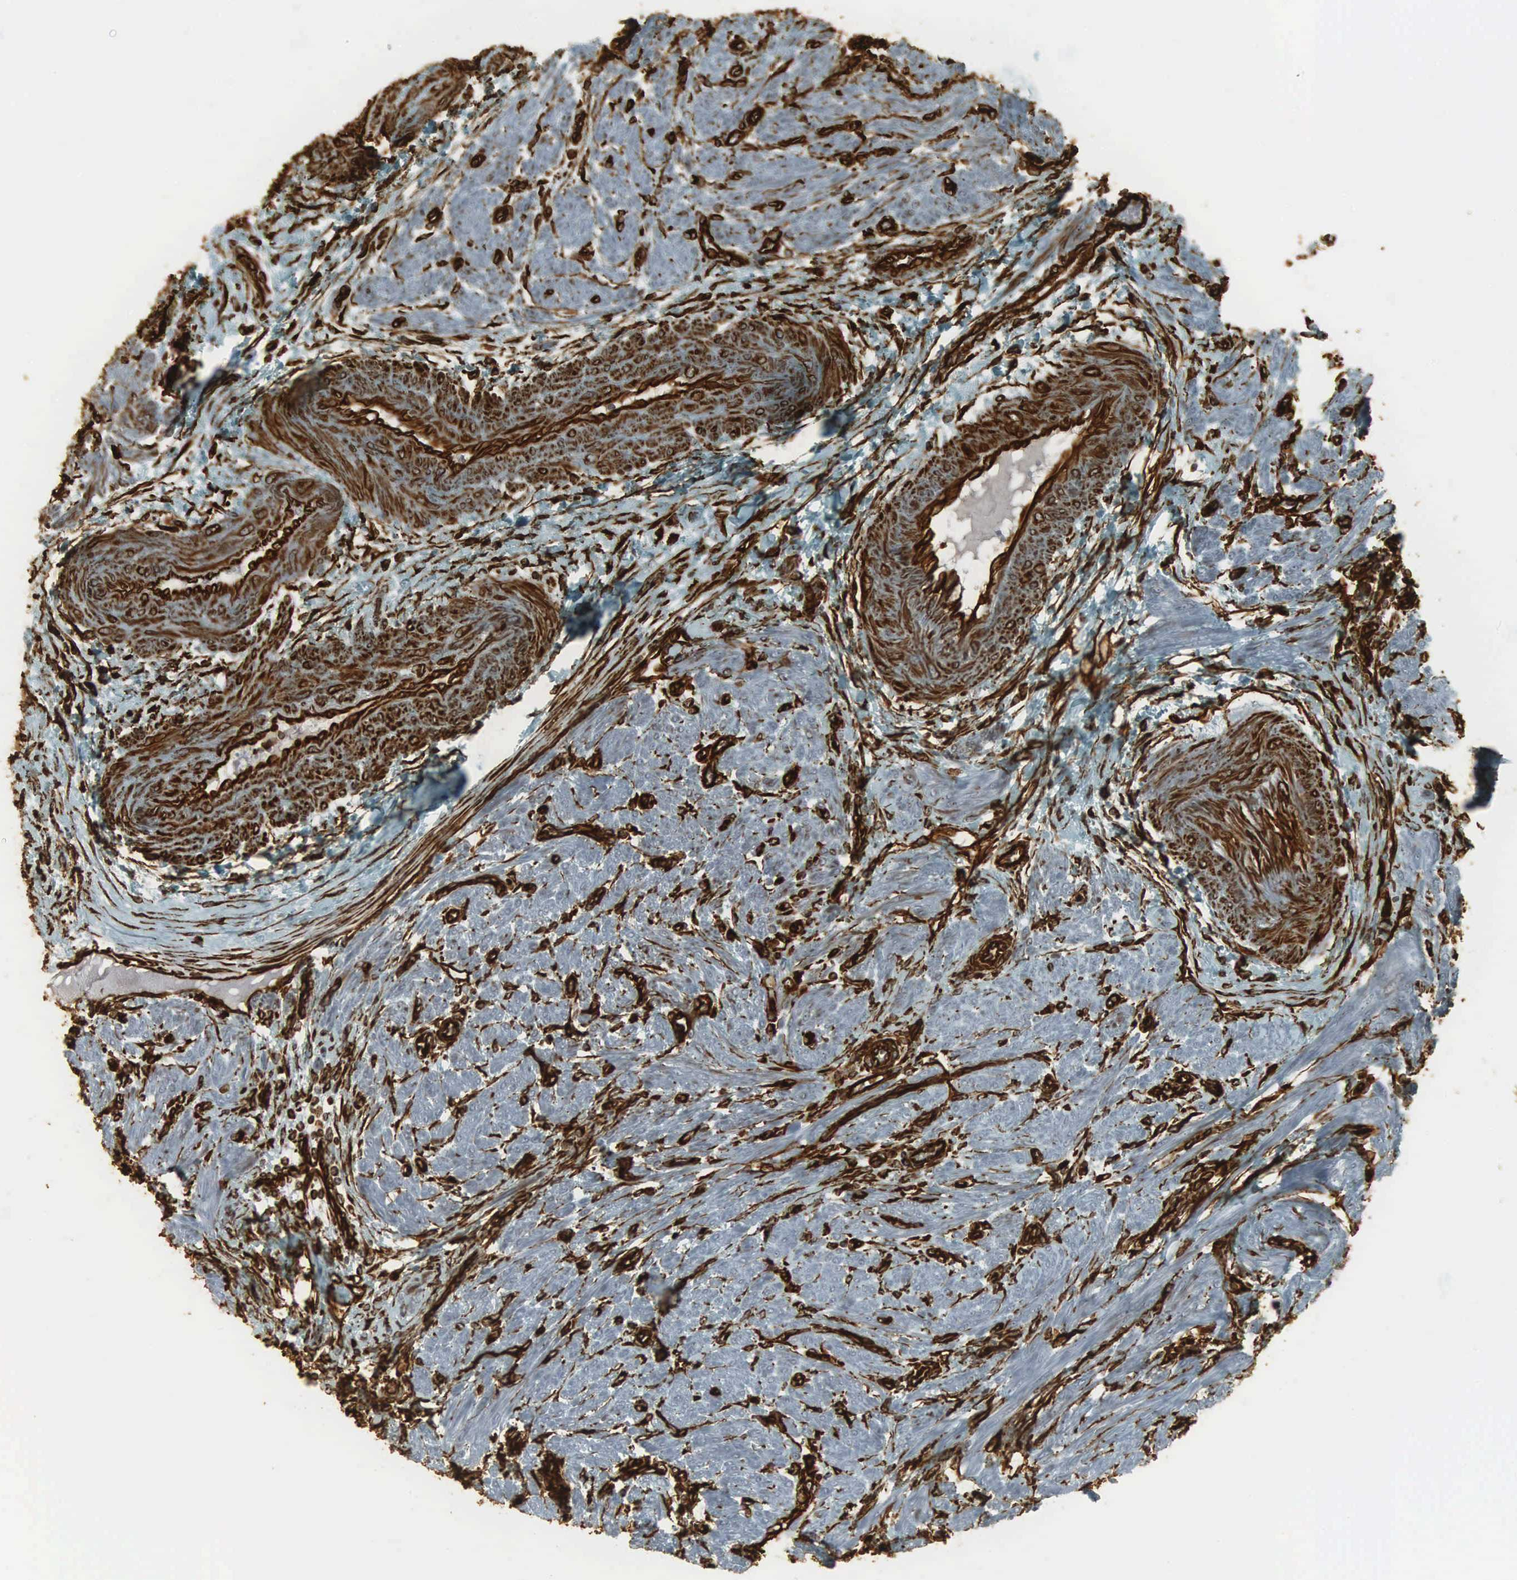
{"staining": {"intensity": "strong", "quantity": "25%-75%", "location": "cytoplasmic/membranous"}, "tissue": "endometrial cancer", "cell_type": "Tumor cells", "image_type": "cancer", "snomed": [{"axis": "morphology", "description": "Adenocarcinoma, NOS"}, {"axis": "topography", "description": "Endometrium"}], "caption": "Tumor cells demonstrate high levels of strong cytoplasmic/membranous staining in approximately 25%-75% of cells in endometrial adenocarcinoma.", "gene": "VIM", "patient": {"sex": "female", "age": 63}}